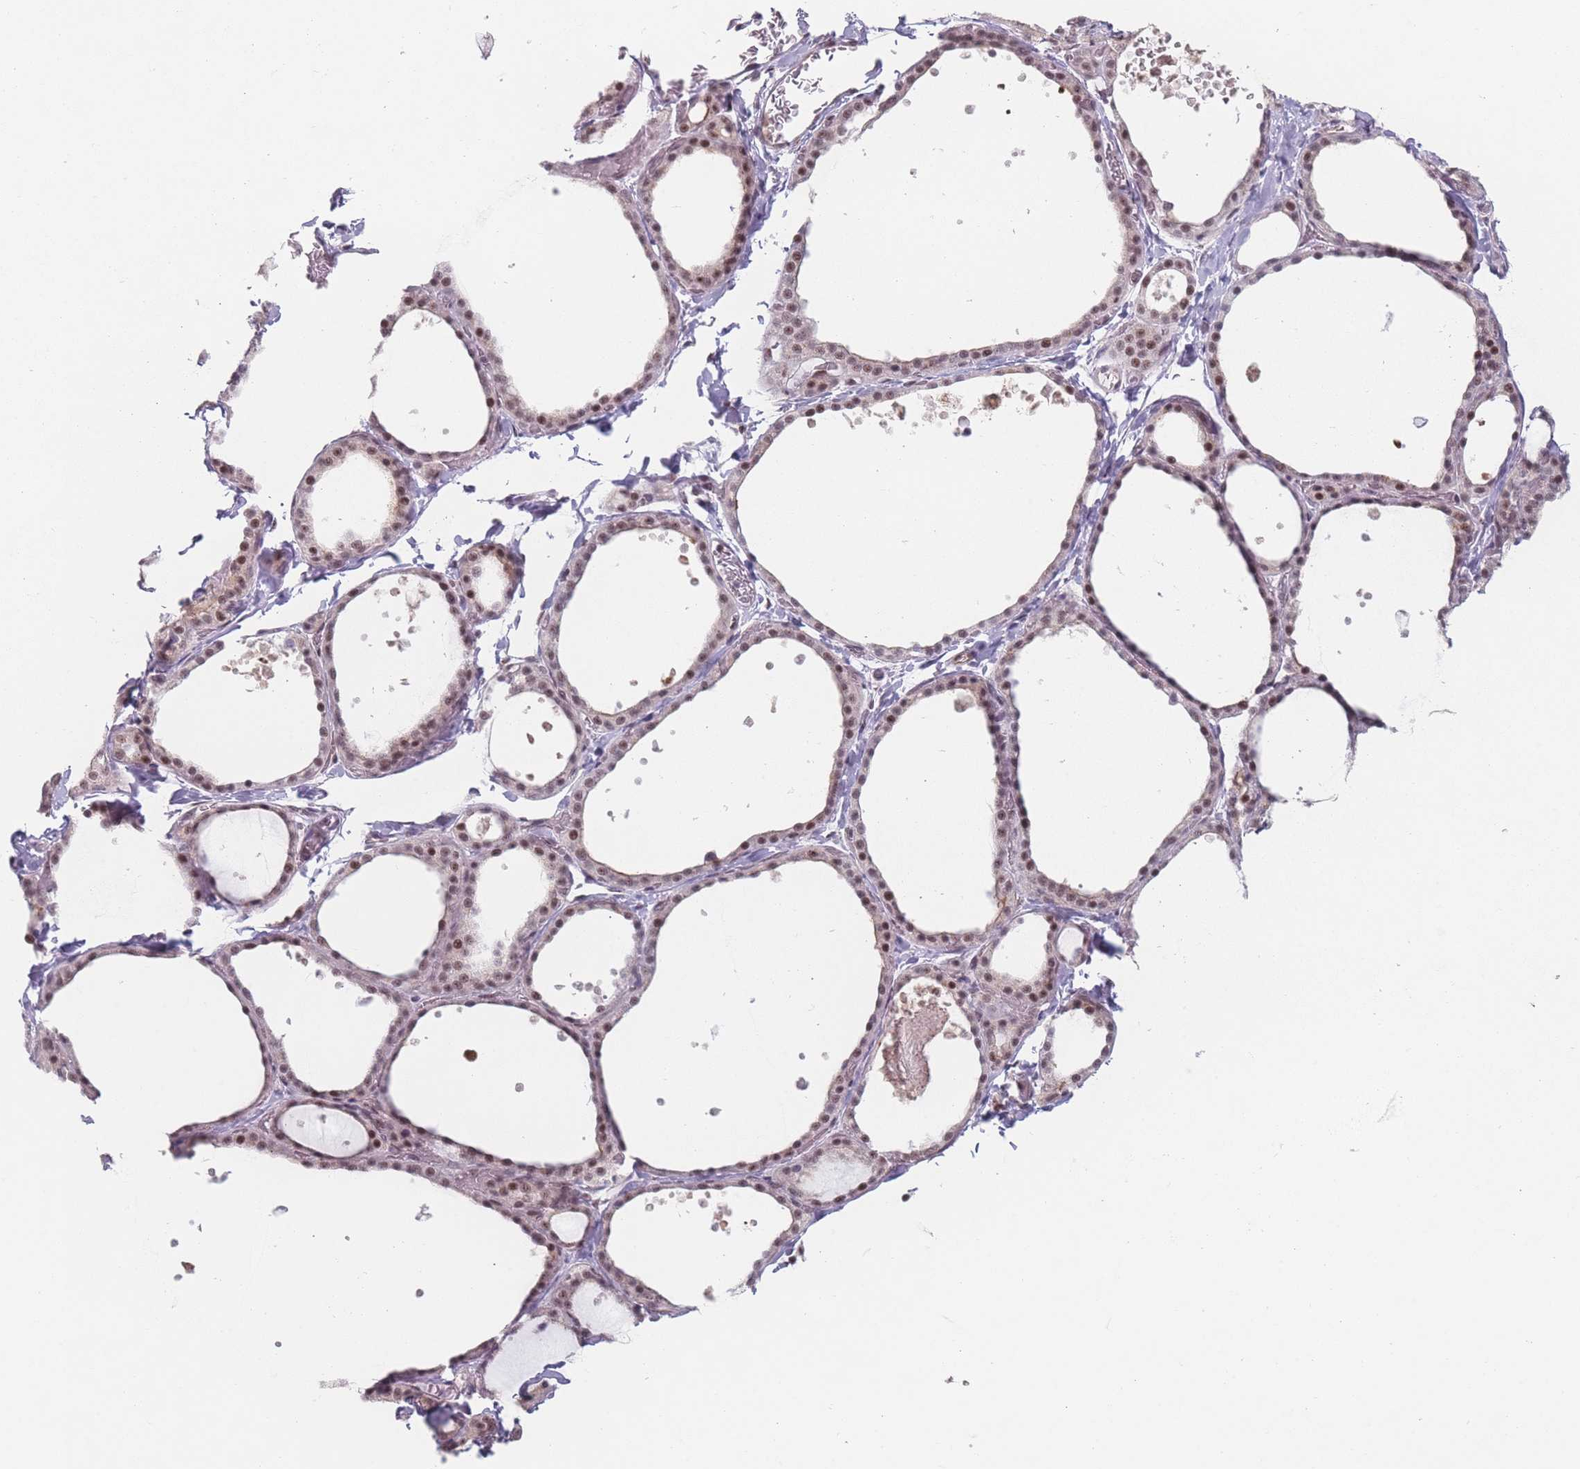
{"staining": {"intensity": "moderate", "quantity": ">75%", "location": "nuclear"}, "tissue": "thyroid gland", "cell_type": "Glandular cells", "image_type": "normal", "snomed": [{"axis": "morphology", "description": "Normal tissue, NOS"}, {"axis": "topography", "description": "Thyroid gland"}], "caption": "This is a micrograph of immunohistochemistry staining of benign thyroid gland, which shows moderate staining in the nuclear of glandular cells.", "gene": "ZC3H14", "patient": {"sex": "female", "age": 44}}